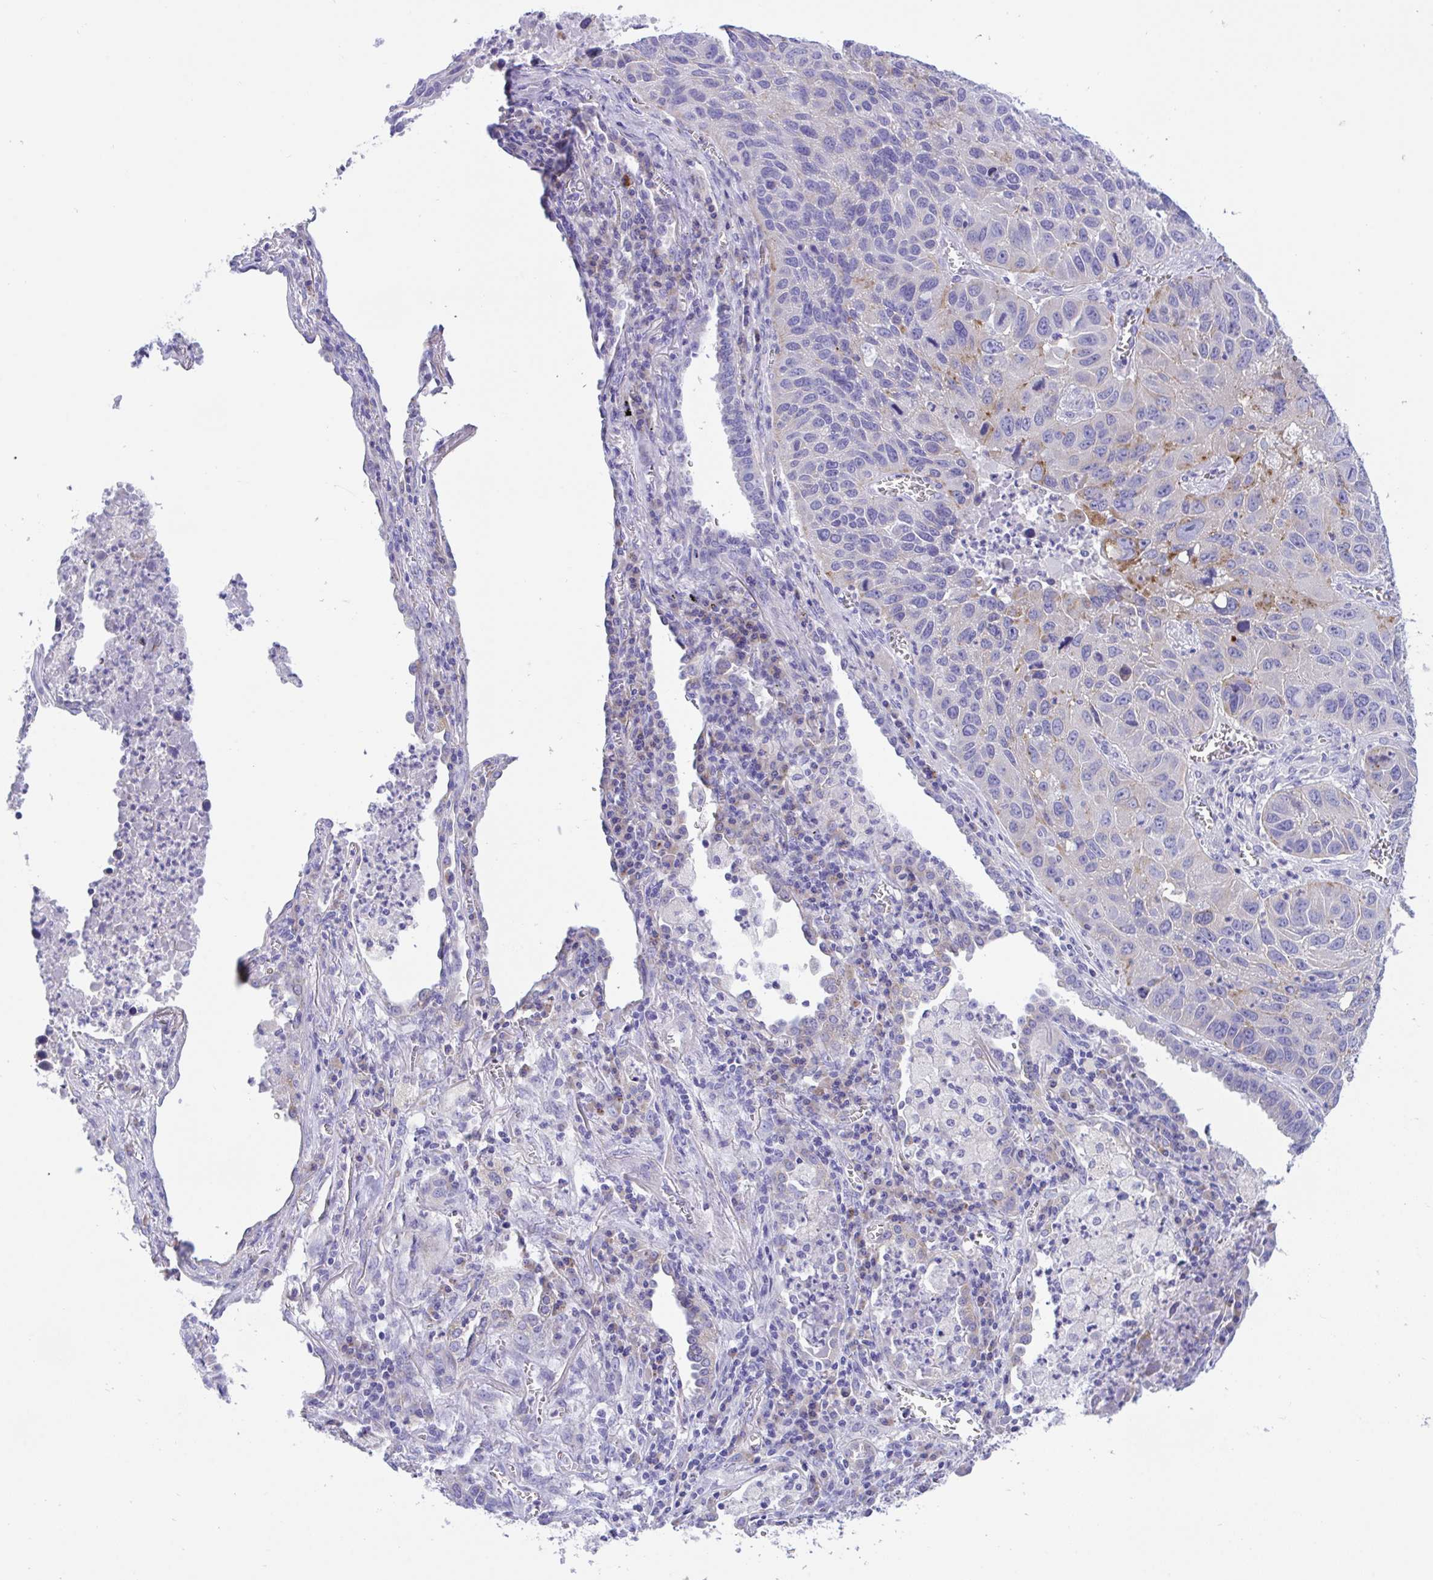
{"staining": {"intensity": "moderate", "quantity": "<25%", "location": "cytoplasmic/membranous"}, "tissue": "lung cancer", "cell_type": "Tumor cells", "image_type": "cancer", "snomed": [{"axis": "morphology", "description": "Squamous cell carcinoma, NOS"}, {"axis": "topography", "description": "Lung"}], "caption": "Human lung cancer stained with a protein marker displays moderate staining in tumor cells.", "gene": "TMEM106B", "patient": {"sex": "female", "age": 61}}